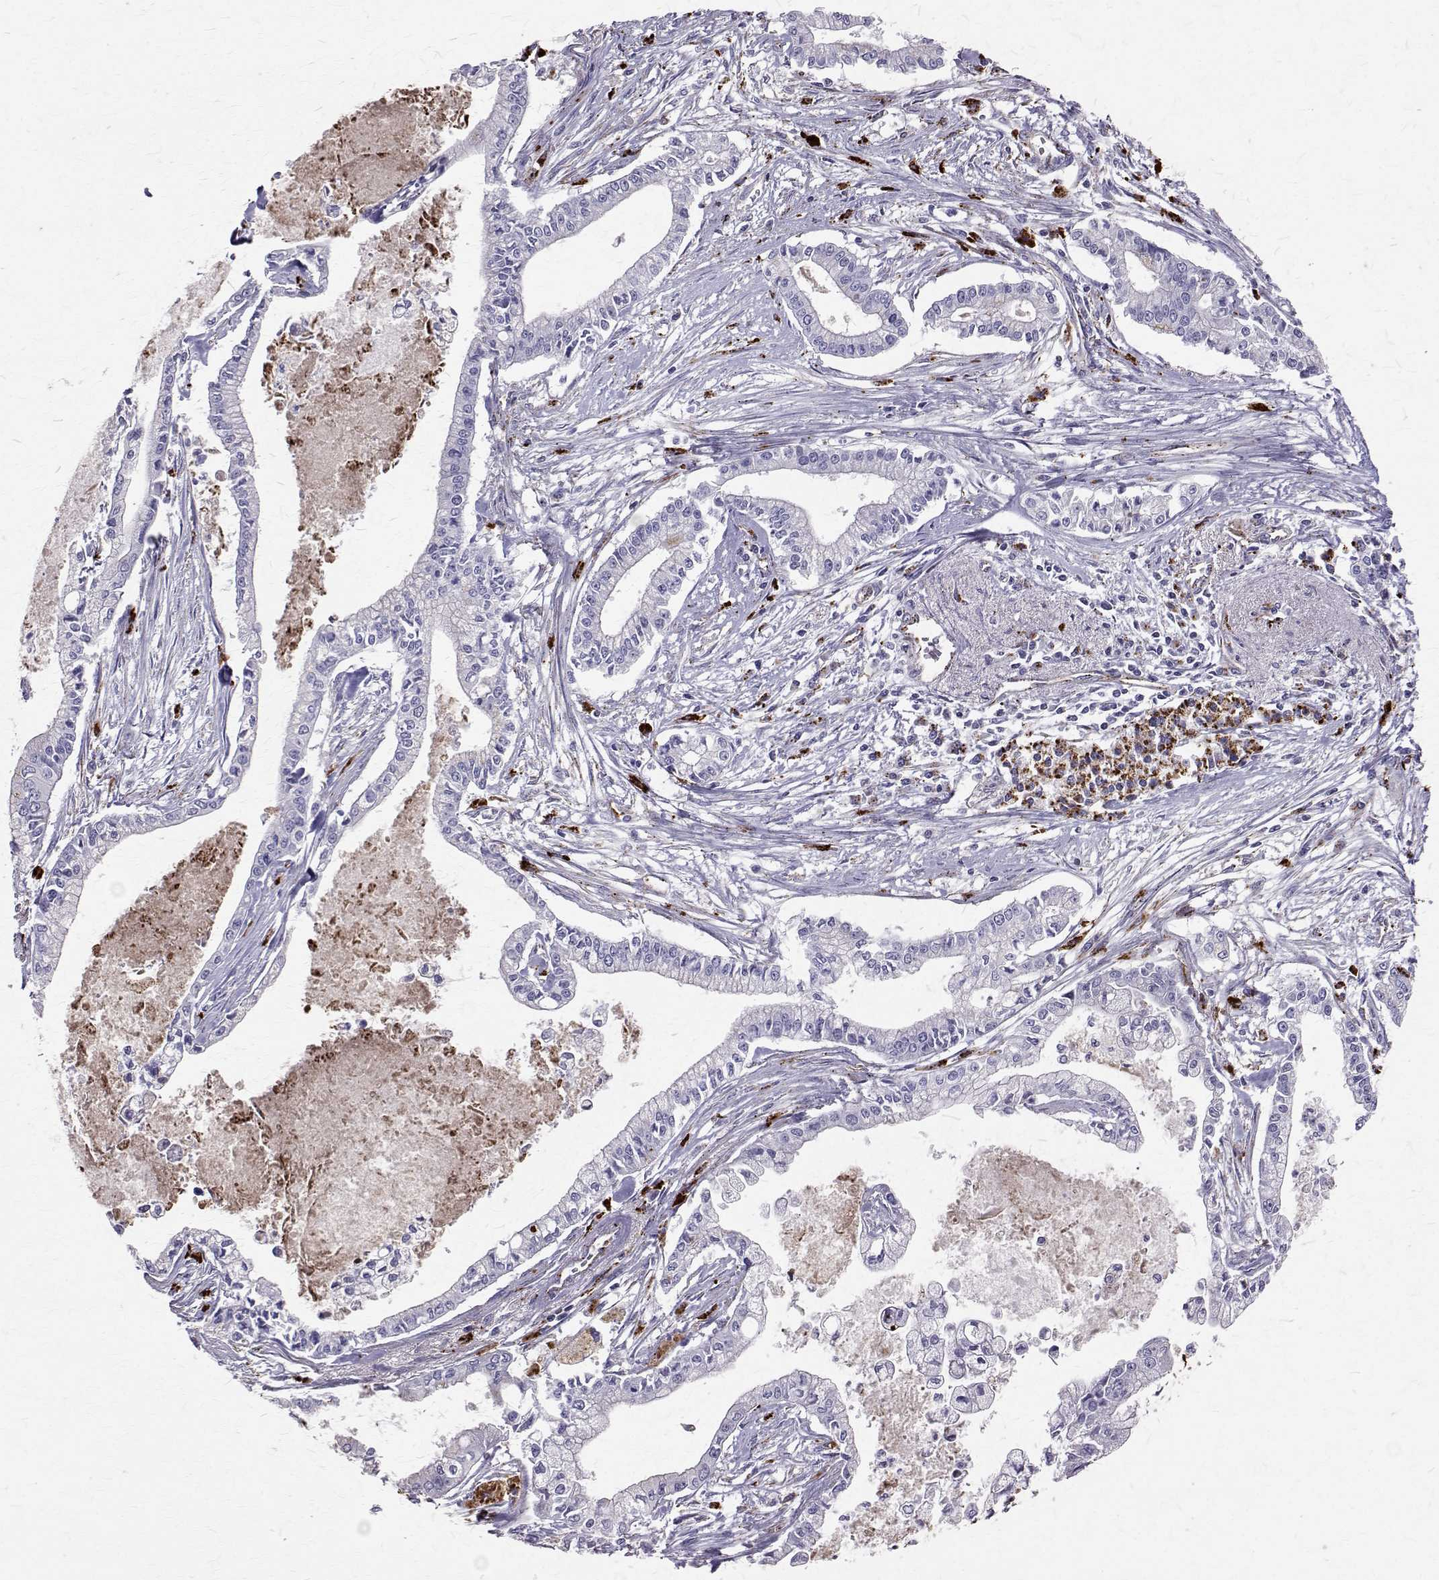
{"staining": {"intensity": "negative", "quantity": "none", "location": "none"}, "tissue": "pancreatic cancer", "cell_type": "Tumor cells", "image_type": "cancer", "snomed": [{"axis": "morphology", "description": "Adenocarcinoma, NOS"}, {"axis": "topography", "description": "Pancreas"}], "caption": "An immunohistochemistry (IHC) photomicrograph of pancreatic adenocarcinoma is shown. There is no staining in tumor cells of pancreatic adenocarcinoma. (Immunohistochemistry, brightfield microscopy, high magnification).", "gene": "TPP1", "patient": {"sex": "female", "age": 65}}